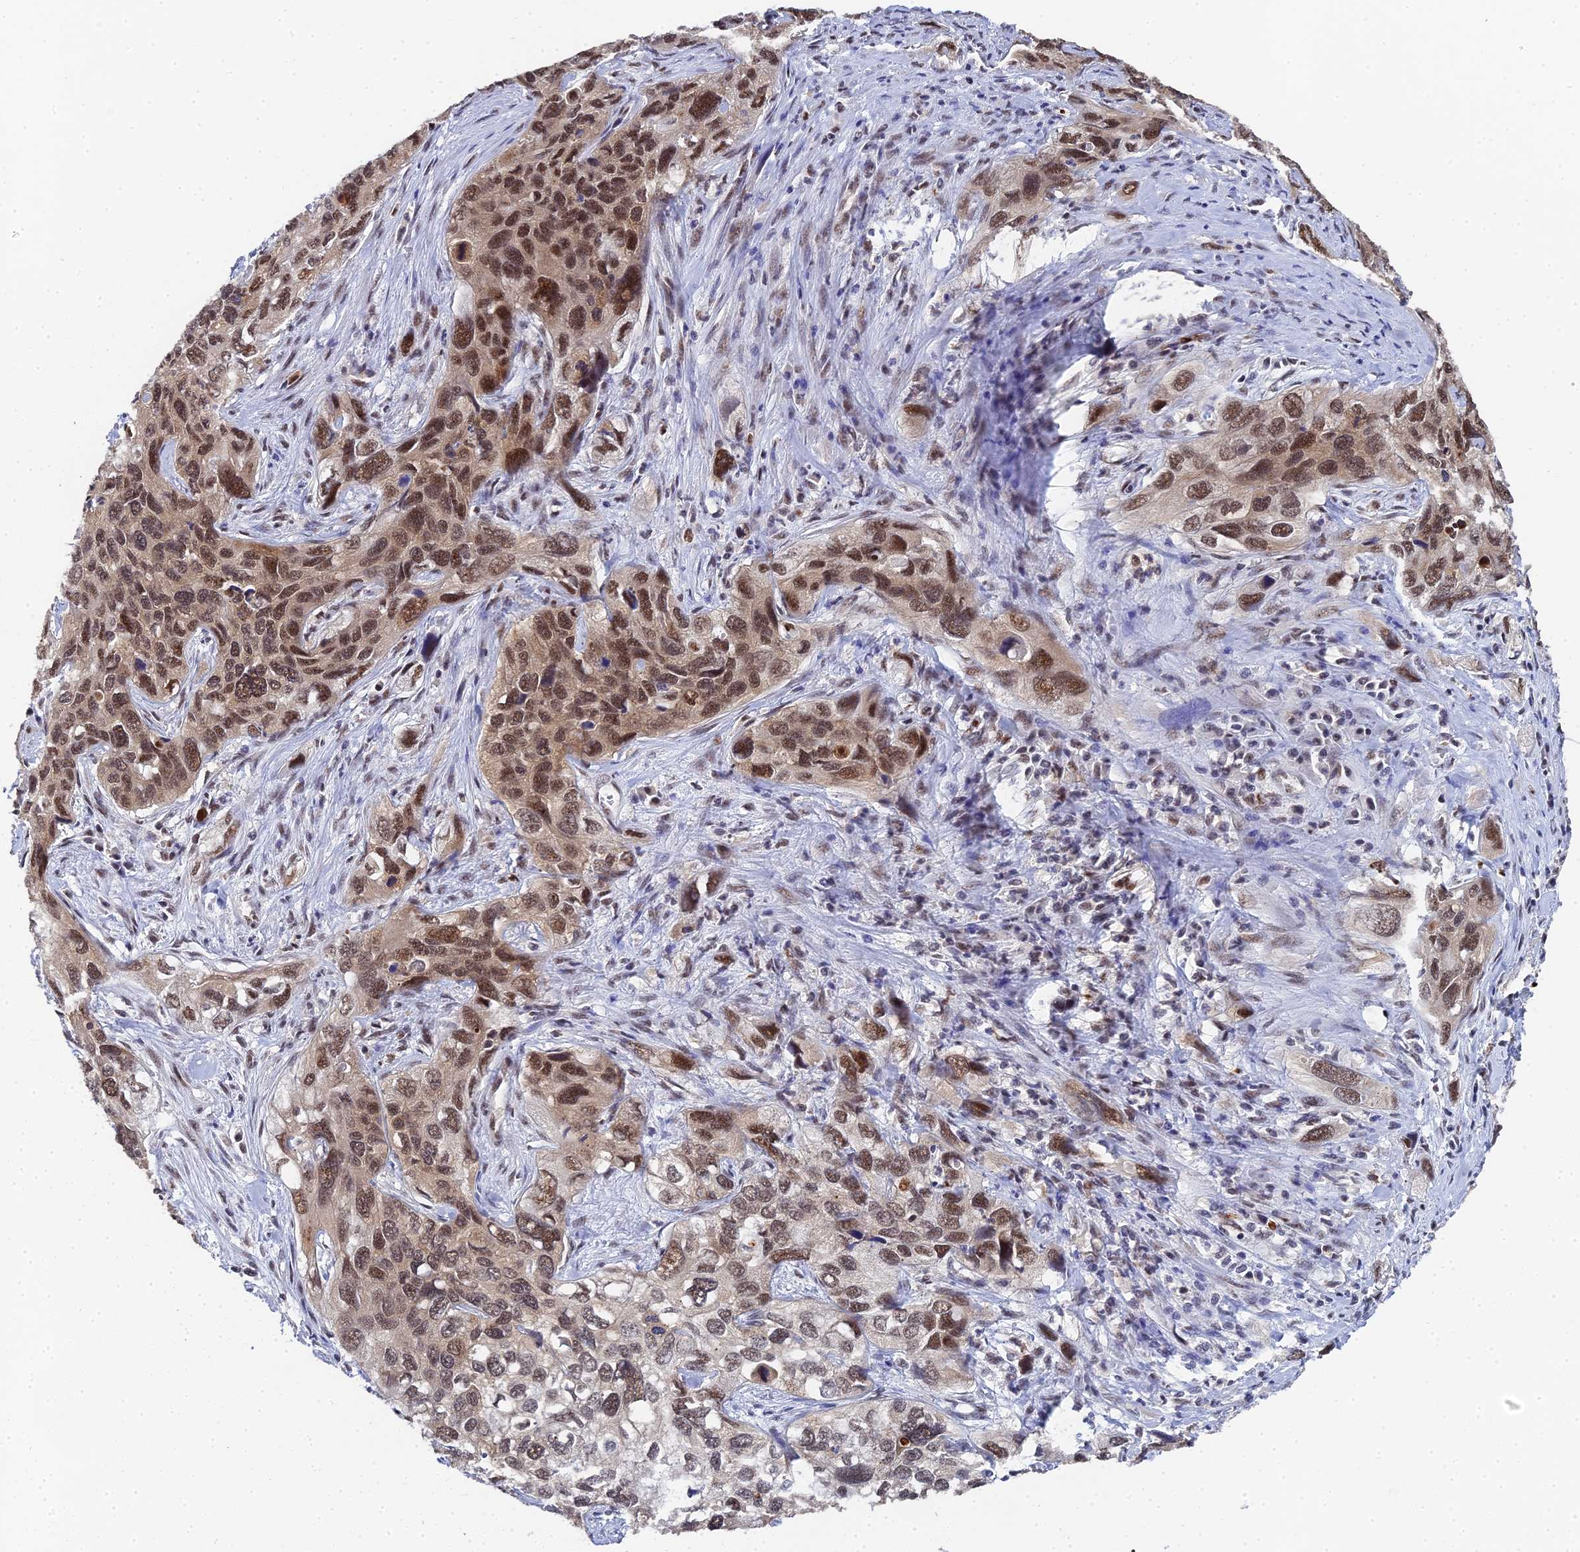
{"staining": {"intensity": "strong", "quantity": ">75%", "location": "nuclear"}, "tissue": "cervical cancer", "cell_type": "Tumor cells", "image_type": "cancer", "snomed": [{"axis": "morphology", "description": "Squamous cell carcinoma, NOS"}, {"axis": "topography", "description": "Cervix"}], "caption": "Immunohistochemistry of cervical cancer exhibits high levels of strong nuclear expression in about >75% of tumor cells. (DAB (3,3'-diaminobenzidine) IHC, brown staining for protein, blue staining for nuclei).", "gene": "MAGOHB", "patient": {"sex": "female", "age": 55}}